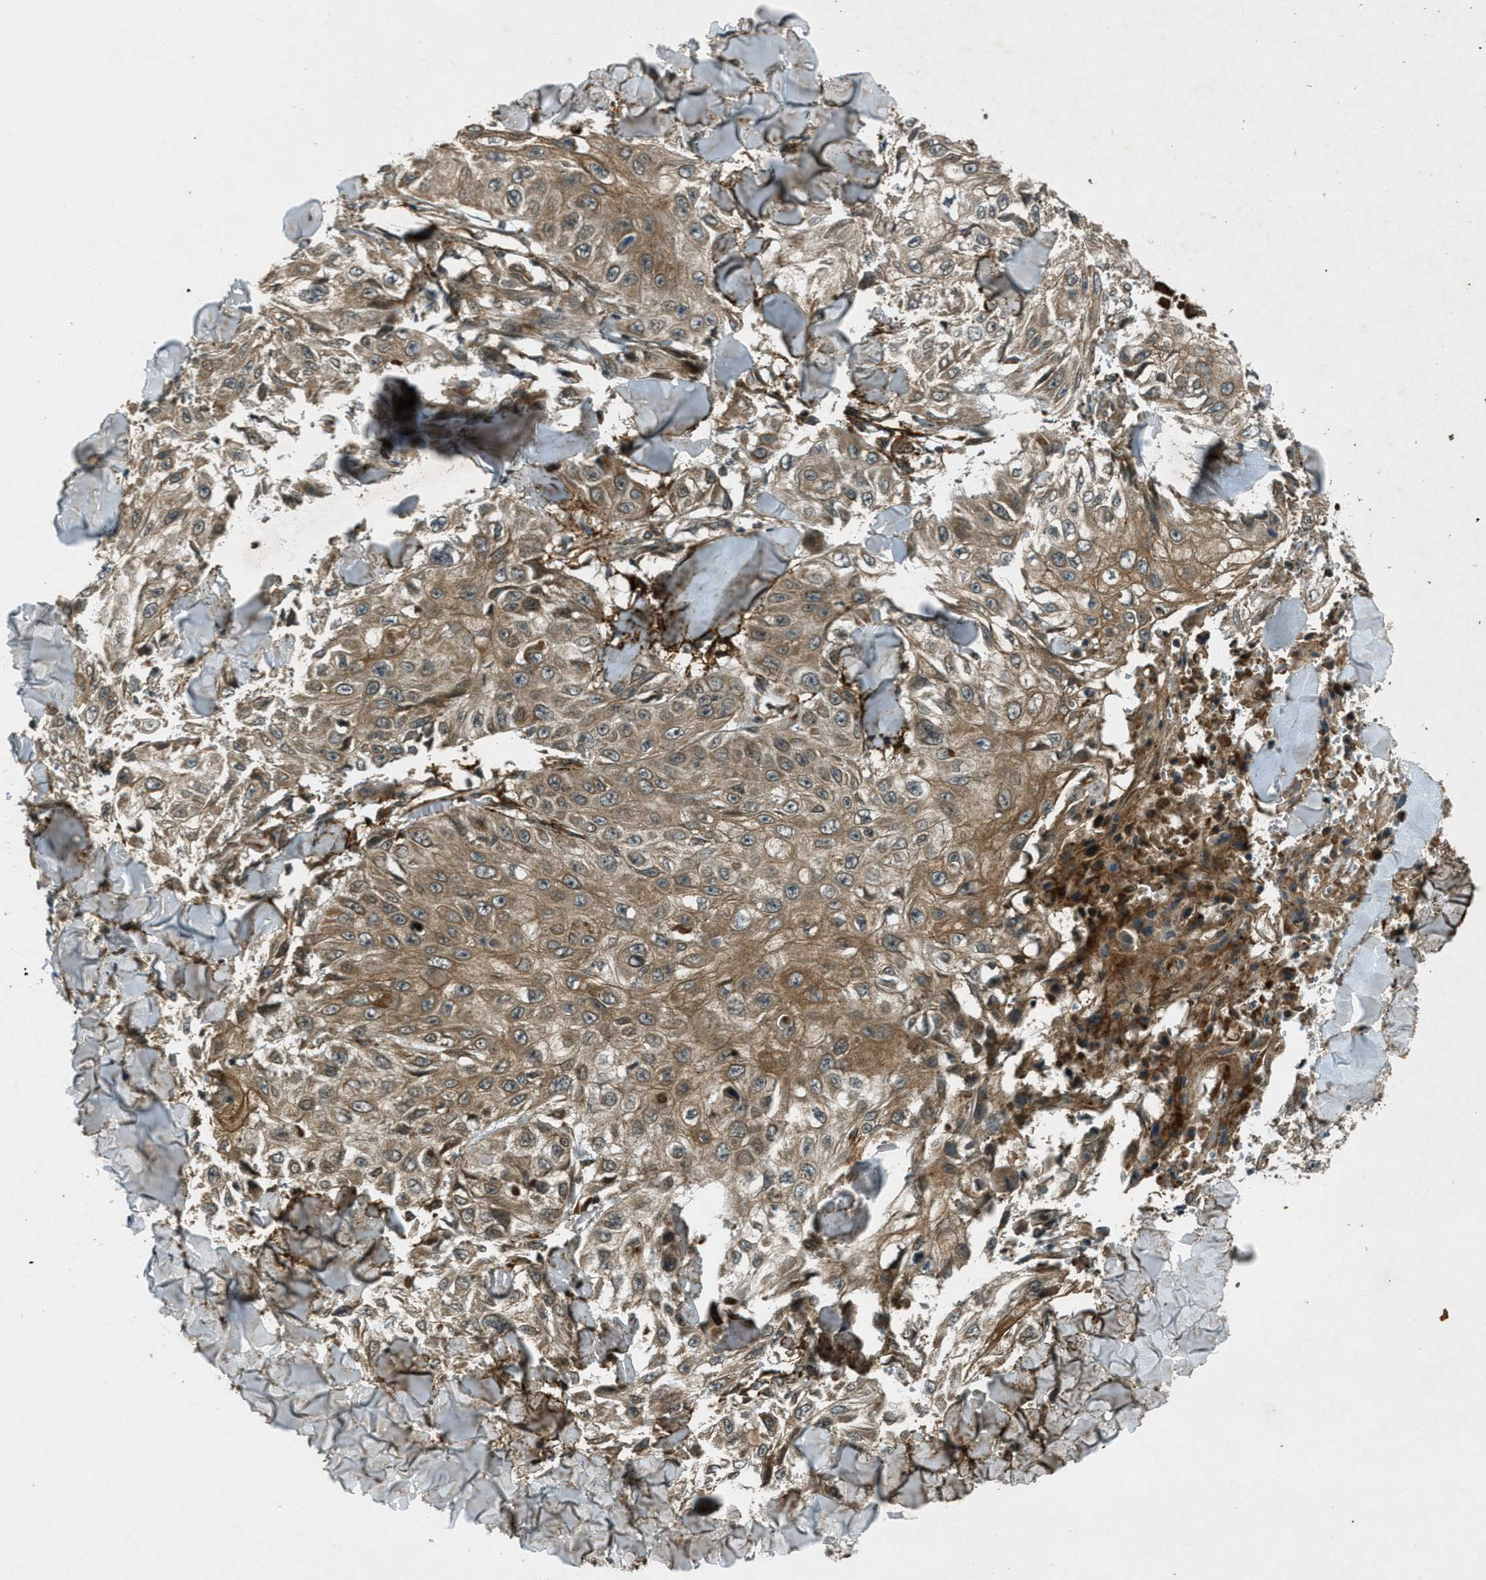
{"staining": {"intensity": "moderate", "quantity": ">75%", "location": "cytoplasmic/membranous"}, "tissue": "skin cancer", "cell_type": "Tumor cells", "image_type": "cancer", "snomed": [{"axis": "morphology", "description": "Squamous cell carcinoma, NOS"}, {"axis": "topography", "description": "Skin"}], "caption": "Protein expression analysis of skin cancer demonstrates moderate cytoplasmic/membranous staining in approximately >75% of tumor cells.", "gene": "EIF2AK3", "patient": {"sex": "male", "age": 86}}